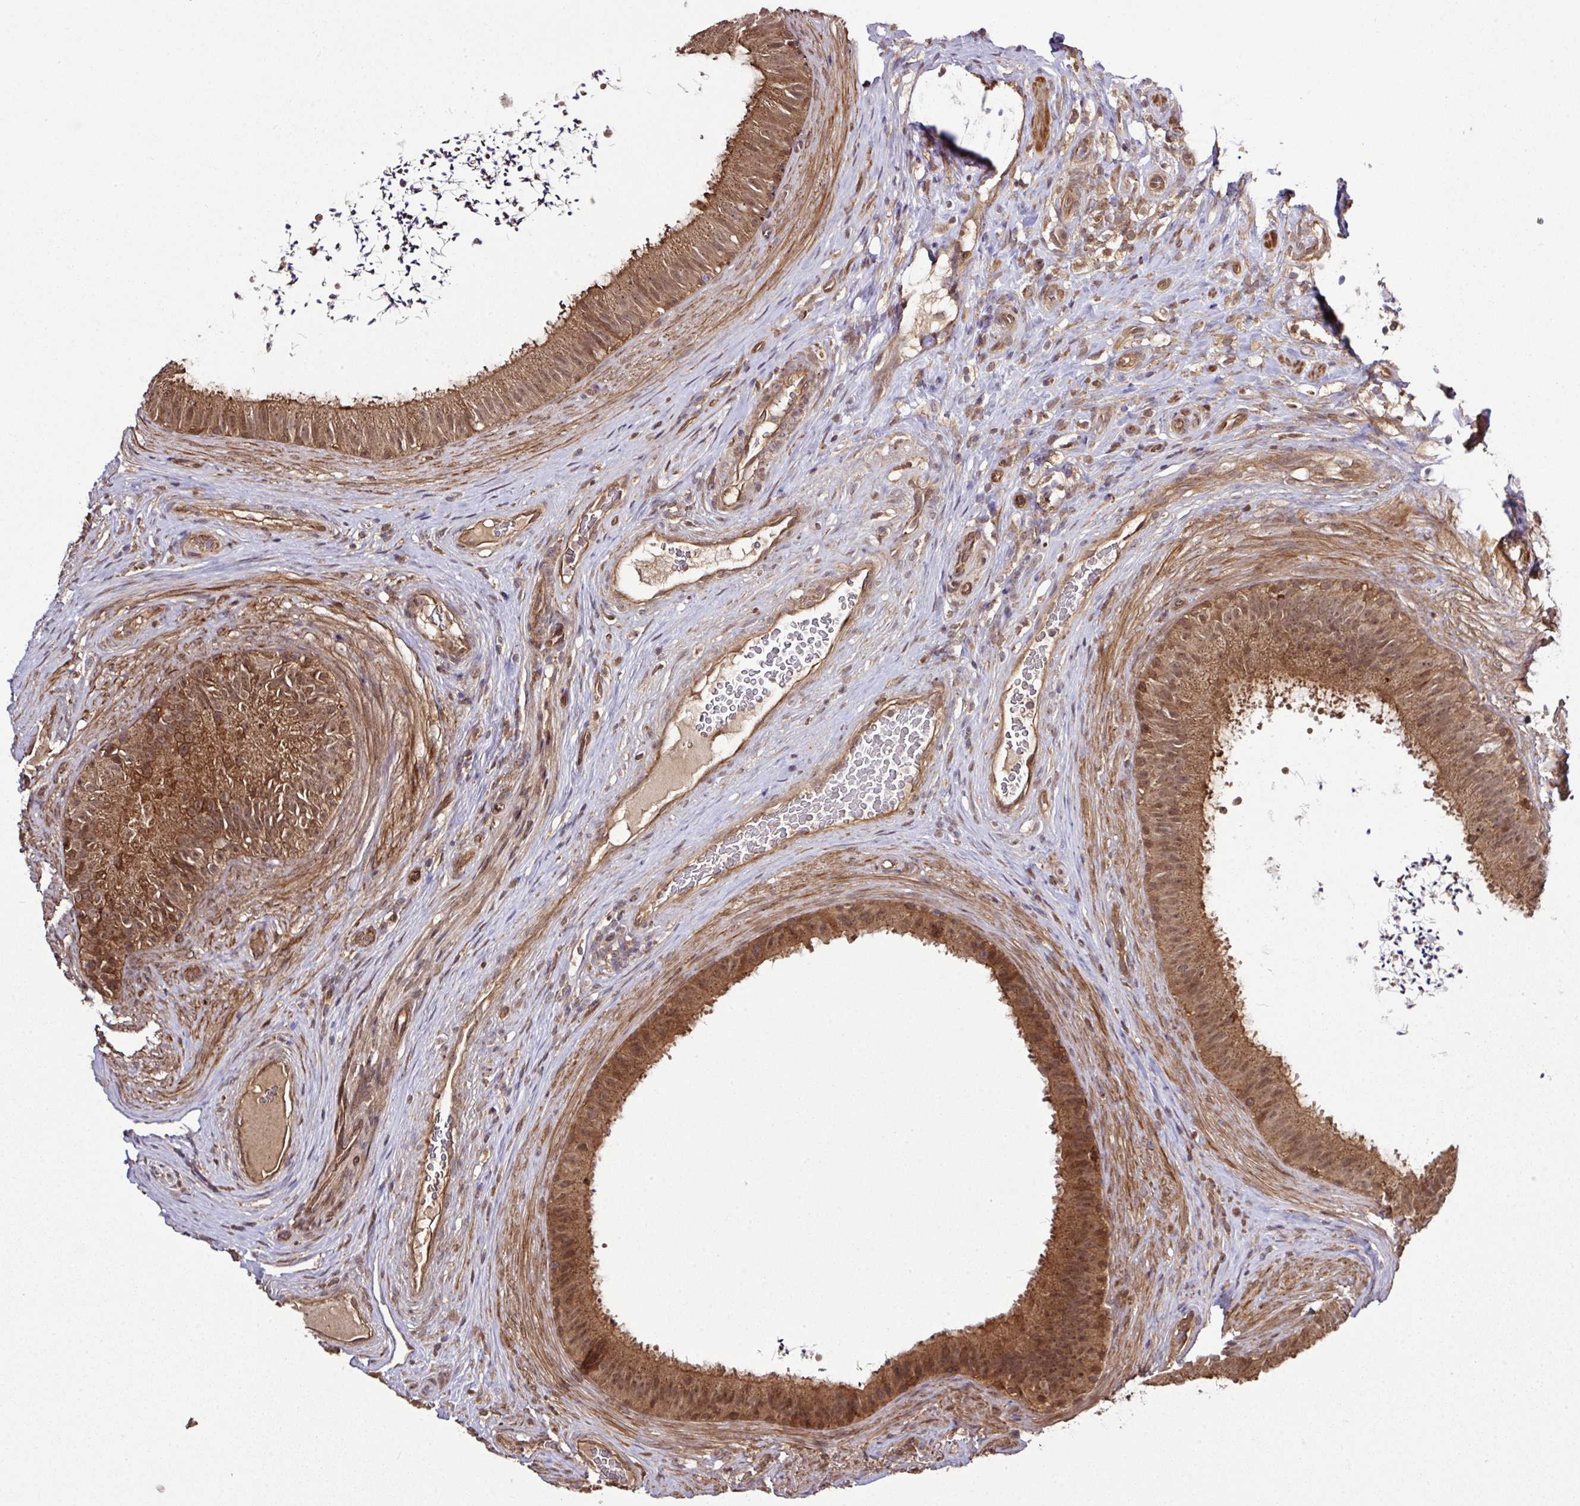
{"staining": {"intensity": "moderate", "quantity": ">75%", "location": "cytoplasmic/membranous,nuclear"}, "tissue": "epididymis", "cell_type": "Glandular cells", "image_type": "normal", "snomed": [{"axis": "morphology", "description": "Normal tissue, NOS"}, {"axis": "topography", "description": "Testis"}, {"axis": "topography", "description": "Epididymis"}], "caption": "Glandular cells reveal medium levels of moderate cytoplasmic/membranous,nuclear expression in about >75% of cells in benign epididymis.", "gene": "ARPIN", "patient": {"sex": "male", "age": 41}}